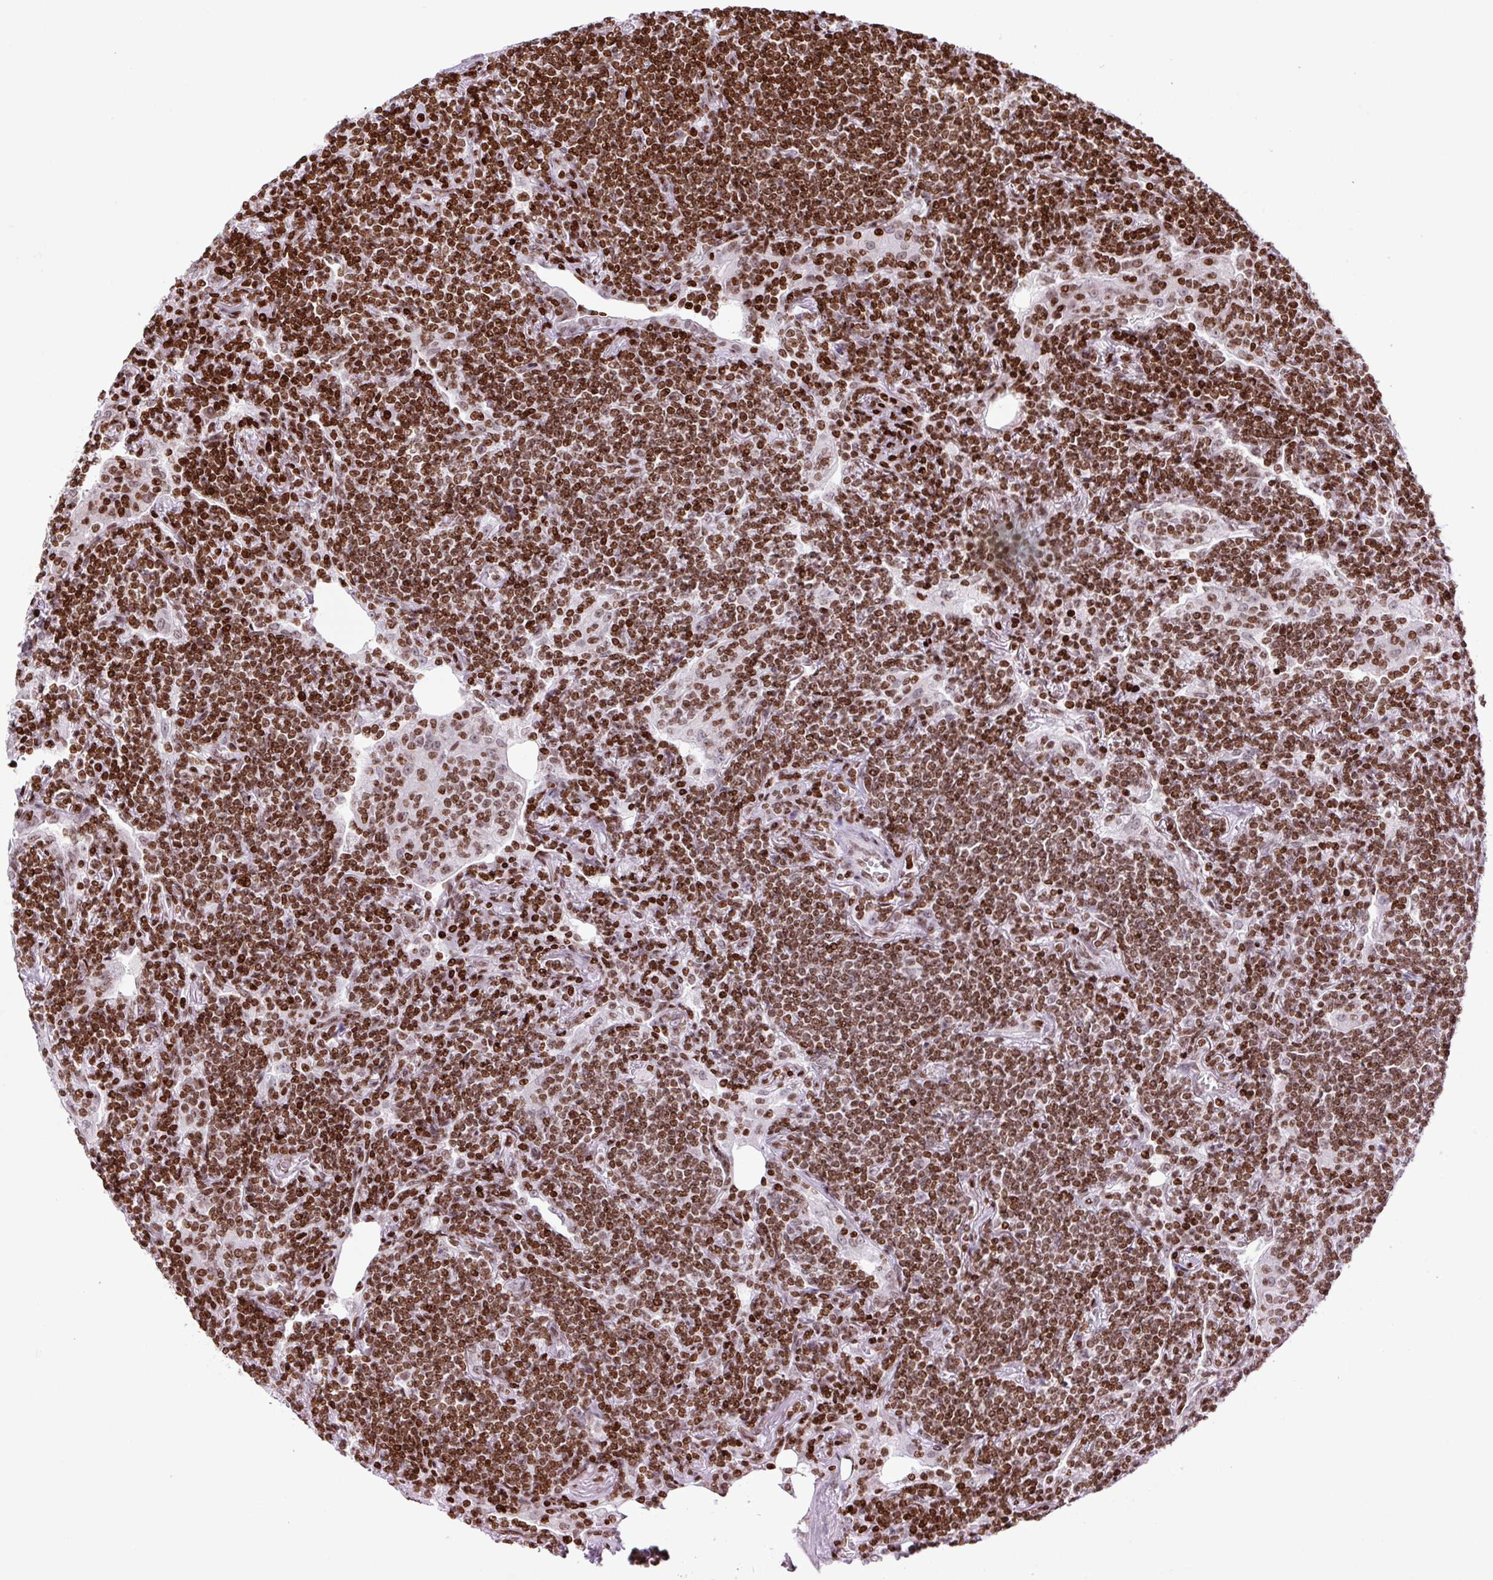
{"staining": {"intensity": "strong", "quantity": ">75%", "location": "nuclear"}, "tissue": "lymphoma", "cell_type": "Tumor cells", "image_type": "cancer", "snomed": [{"axis": "morphology", "description": "Malignant lymphoma, non-Hodgkin's type, Low grade"}, {"axis": "topography", "description": "Lung"}], "caption": "IHC photomicrograph of lymphoma stained for a protein (brown), which displays high levels of strong nuclear staining in about >75% of tumor cells.", "gene": "H1-3", "patient": {"sex": "female", "age": 71}}